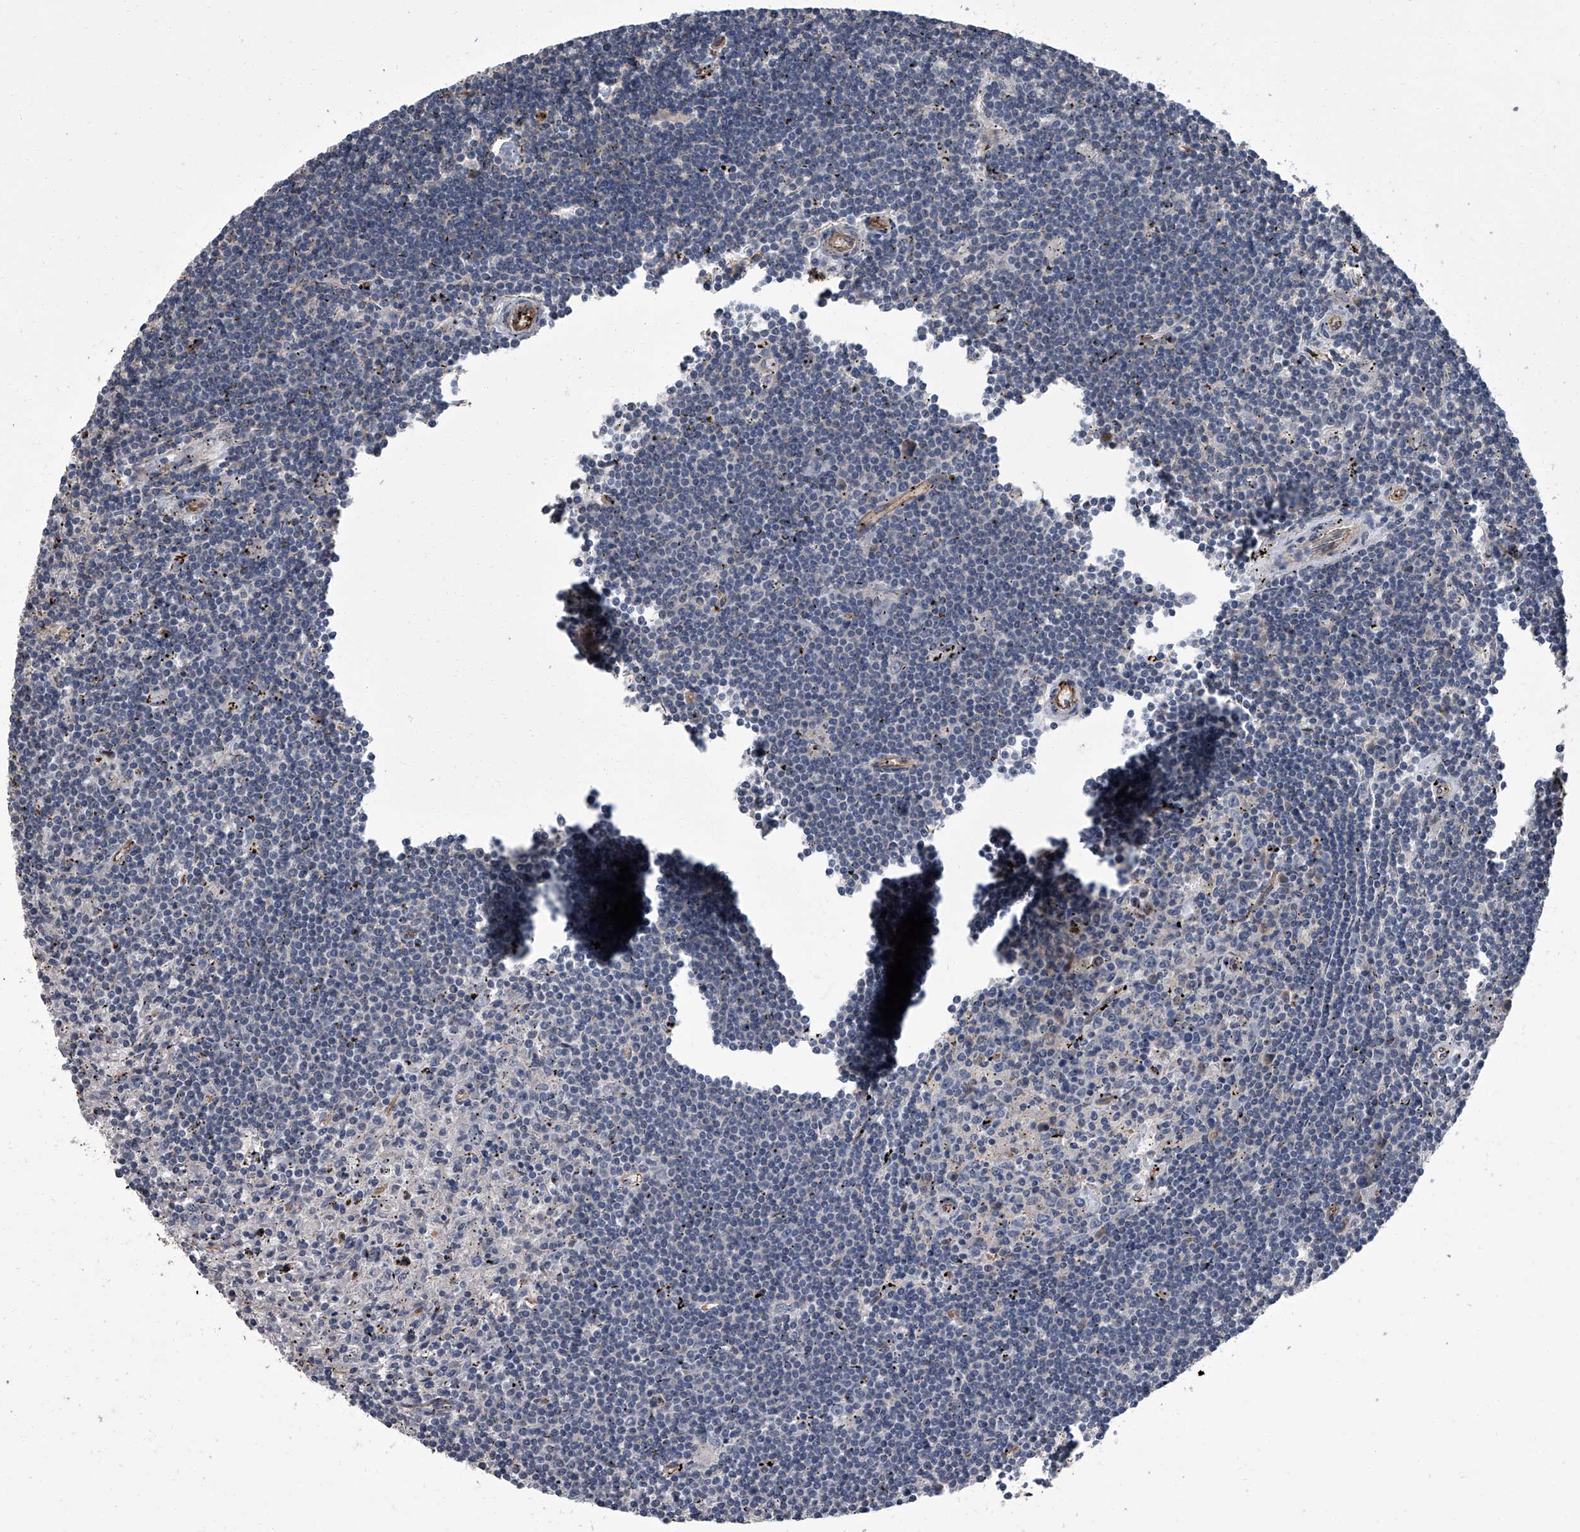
{"staining": {"intensity": "negative", "quantity": "none", "location": "none"}, "tissue": "lymphoma", "cell_type": "Tumor cells", "image_type": "cancer", "snomed": [{"axis": "morphology", "description": "Malignant lymphoma, non-Hodgkin's type, Low grade"}, {"axis": "topography", "description": "Spleen"}], "caption": "Immunohistochemistry (IHC) of human low-grade malignant lymphoma, non-Hodgkin's type shows no positivity in tumor cells.", "gene": "SIRT4", "patient": {"sex": "male", "age": 76}}